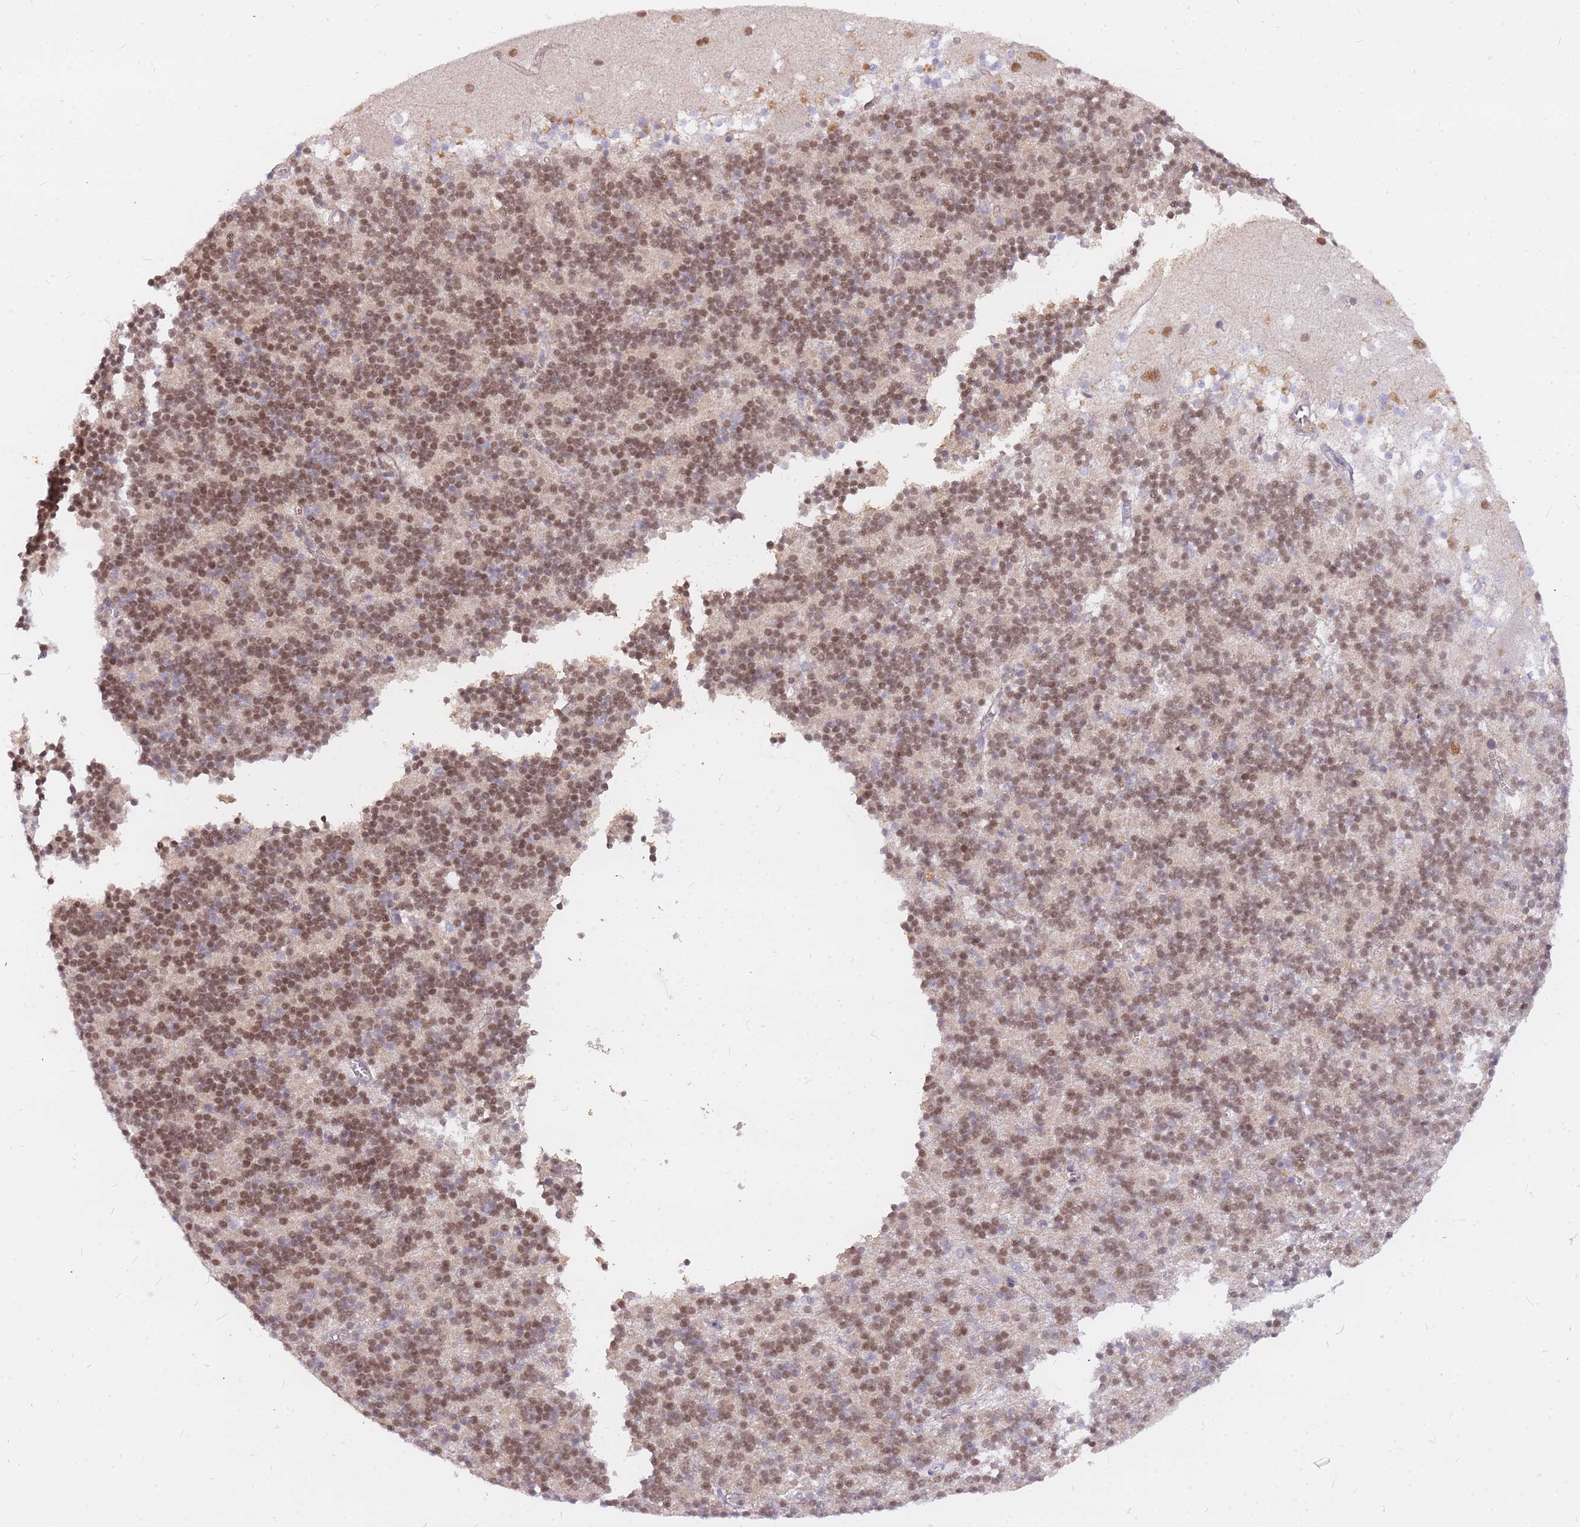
{"staining": {"intensity": "moderate", "quantity": "25%-75%", "location": "nuclear"}, "tissue": "cerebellum", "cell_type": "Cells in granular layer", "image_type": "normal", "snomed": [{"axis": "morphology", "description": "Normal tissue, NOS"}, {"axis": "topography", "description": "Cerebellum"}], "caption": "High-power microscopy captured an IHC photomicrograph of normal cerebellum, revealing moderate nuclear staining in about 25%-75% of cells in granular layer.", "gene": "TLE2", "patient": {"sex": "male", "age": 54}}